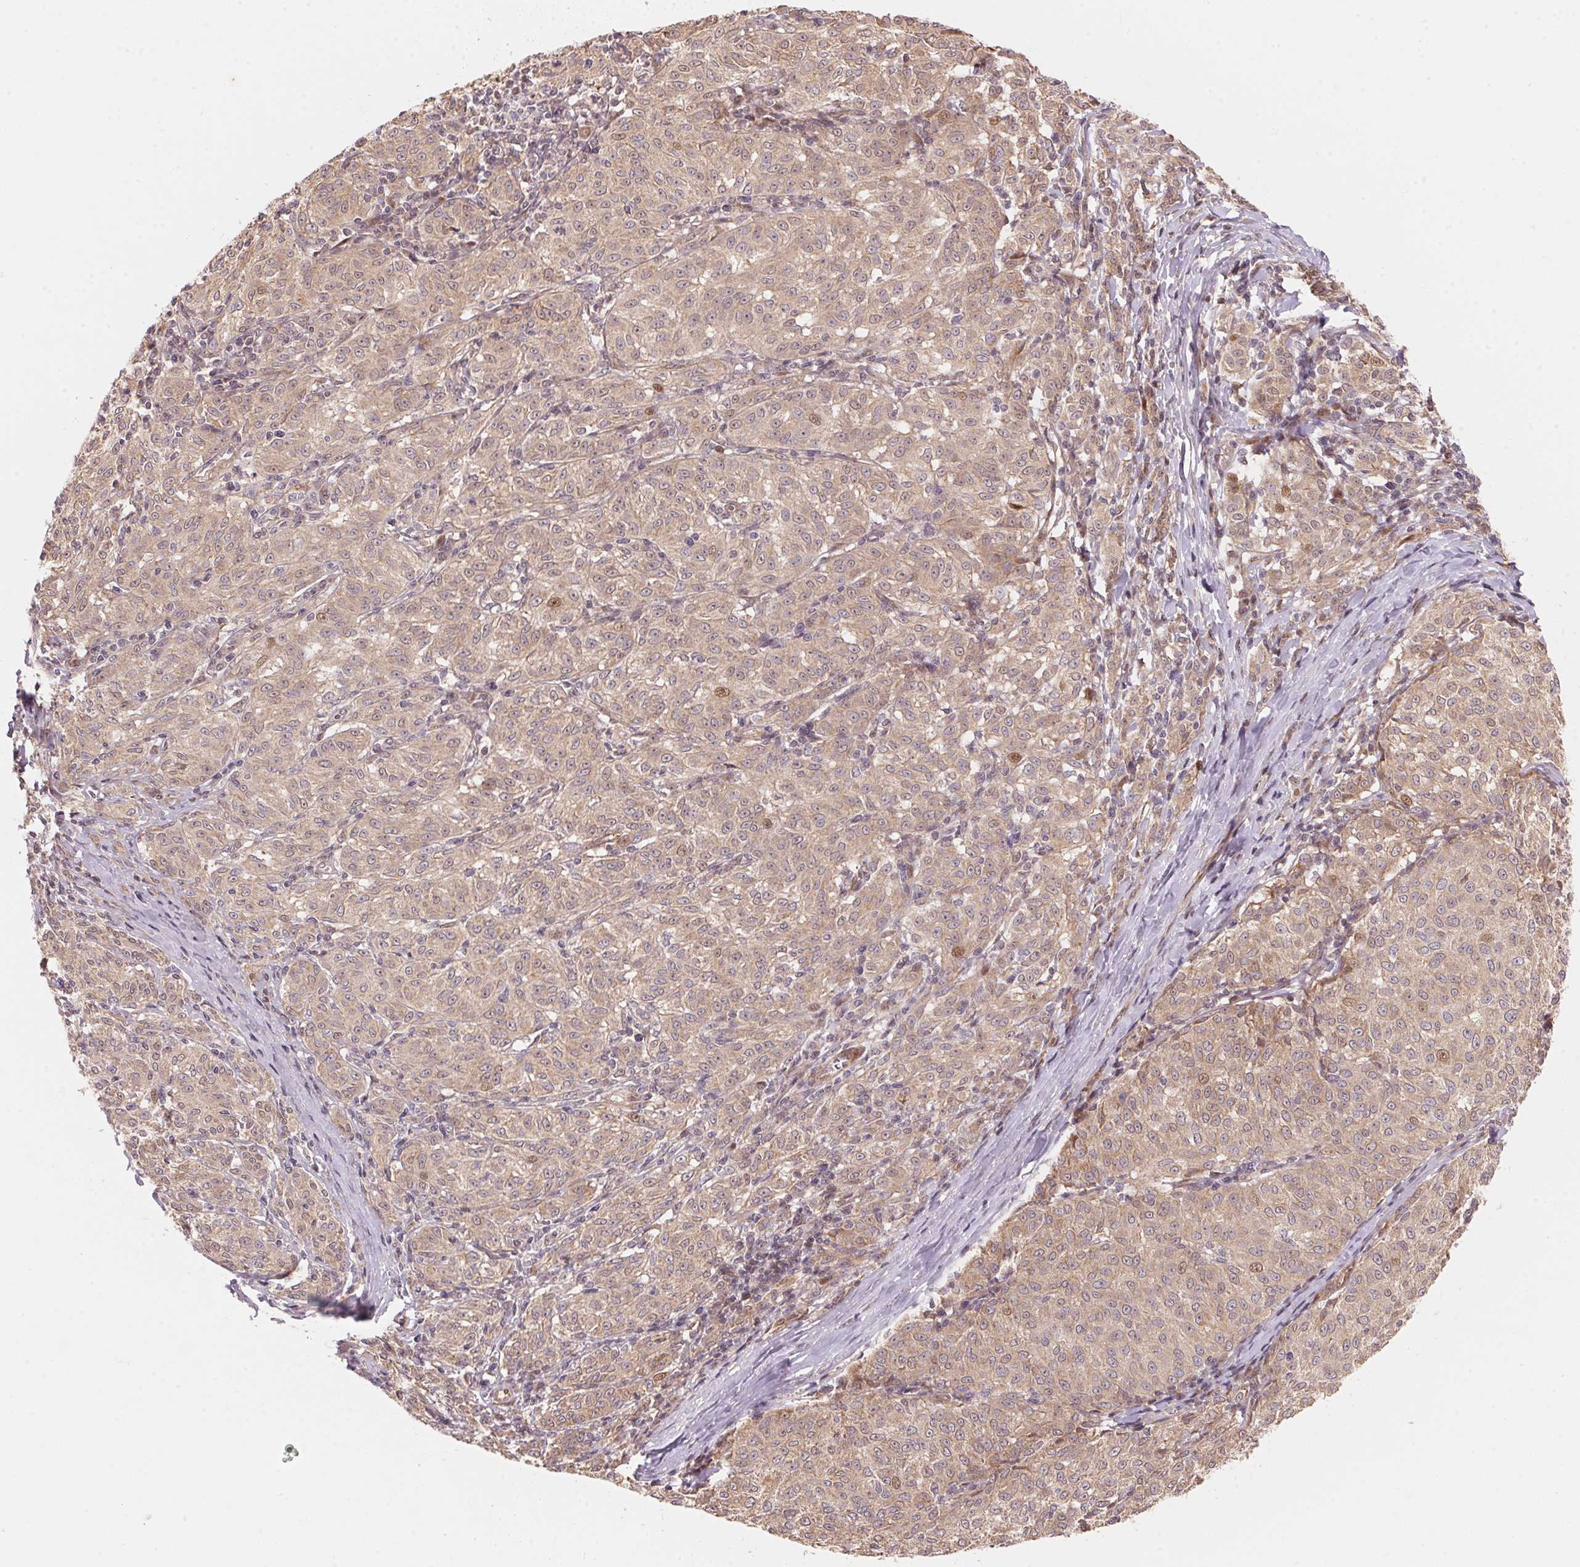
{"staining": {"intensity": "weak", "quantity": ">75%", "location": "cytoplasmic/membranous,nuclear"}, "tissue": "melanoma", "cell_type": "Tumor cells", "image_type": "cancer", "snomed": [{"axis": "morphology", "description": "Malignant melanoma, NOS"}, {"axis": "topography", "description": "Skin"}], "caption": "This micrograph demonstrates IHC staining of human melanoma, with low weak cytoplasmic/membranous and nuclear positivity in approximately >75% of tumor cells.", "gene": "TNIP2", "patient": {"sex": "female", "age": 72}}